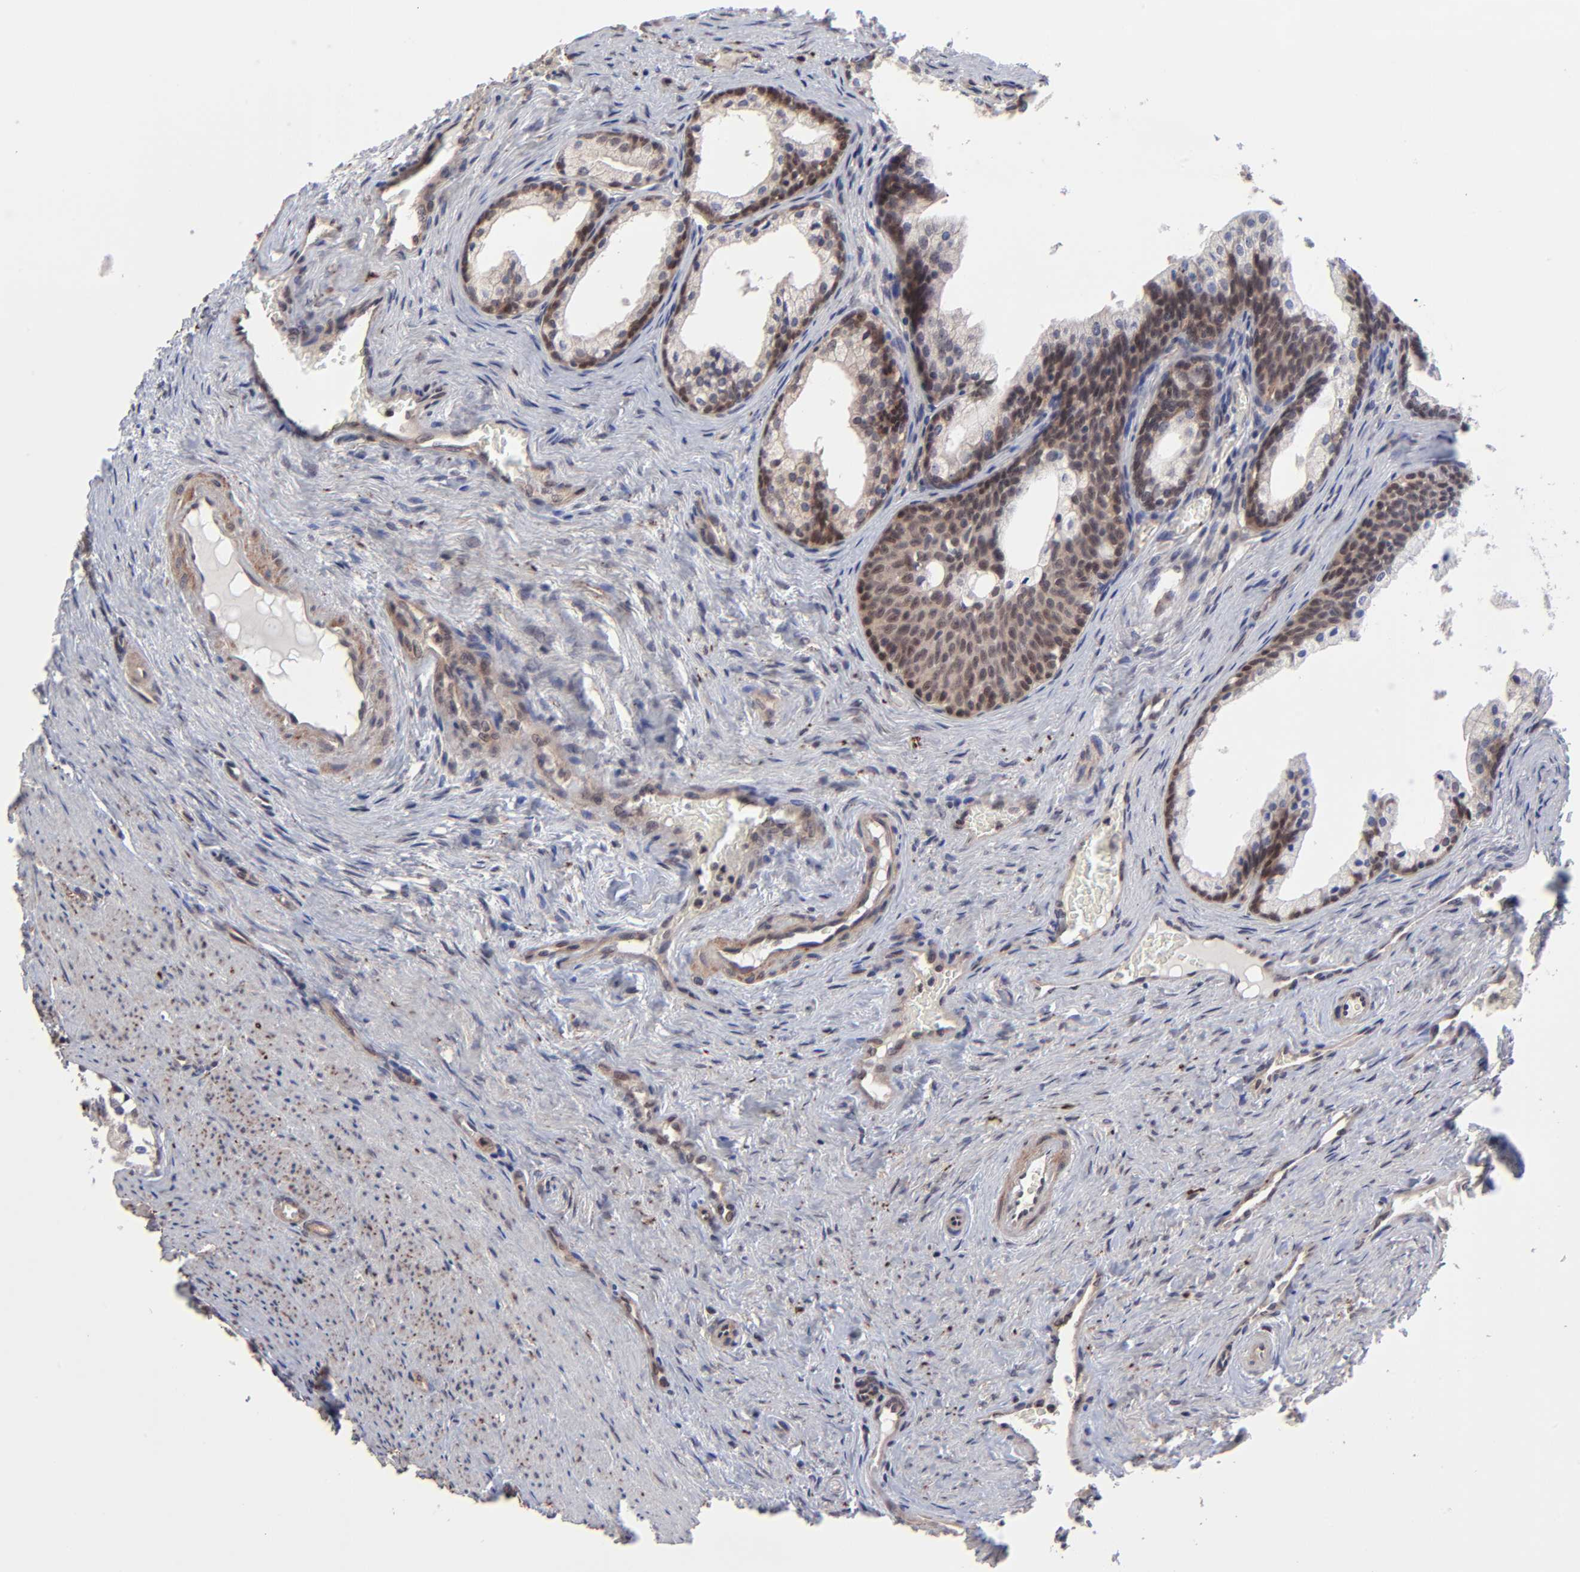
{"staining": {"intensity": "moderate", "quantity": "25%-75%", "location": "cytoplasmic/membranous"}, "tissue": "prostate cancer", "cell_type": "Tumor cells", "image_type": "cancer", "snomed": [{"axis": "morphology", "description": "Adenocarcinoma, Medium grade"}, {"axis": "topography", "description": "Prostate"}], "caption": "IHC of prostate cancer (adenocarcinoma (medium-grade)) reveals medium levels of moderate cytoplasmic/membranous positivity in approximately 25%-75% of tumor cells.", "gene": "ZNF419", "patient": {"sex": "male", "age": 60}}